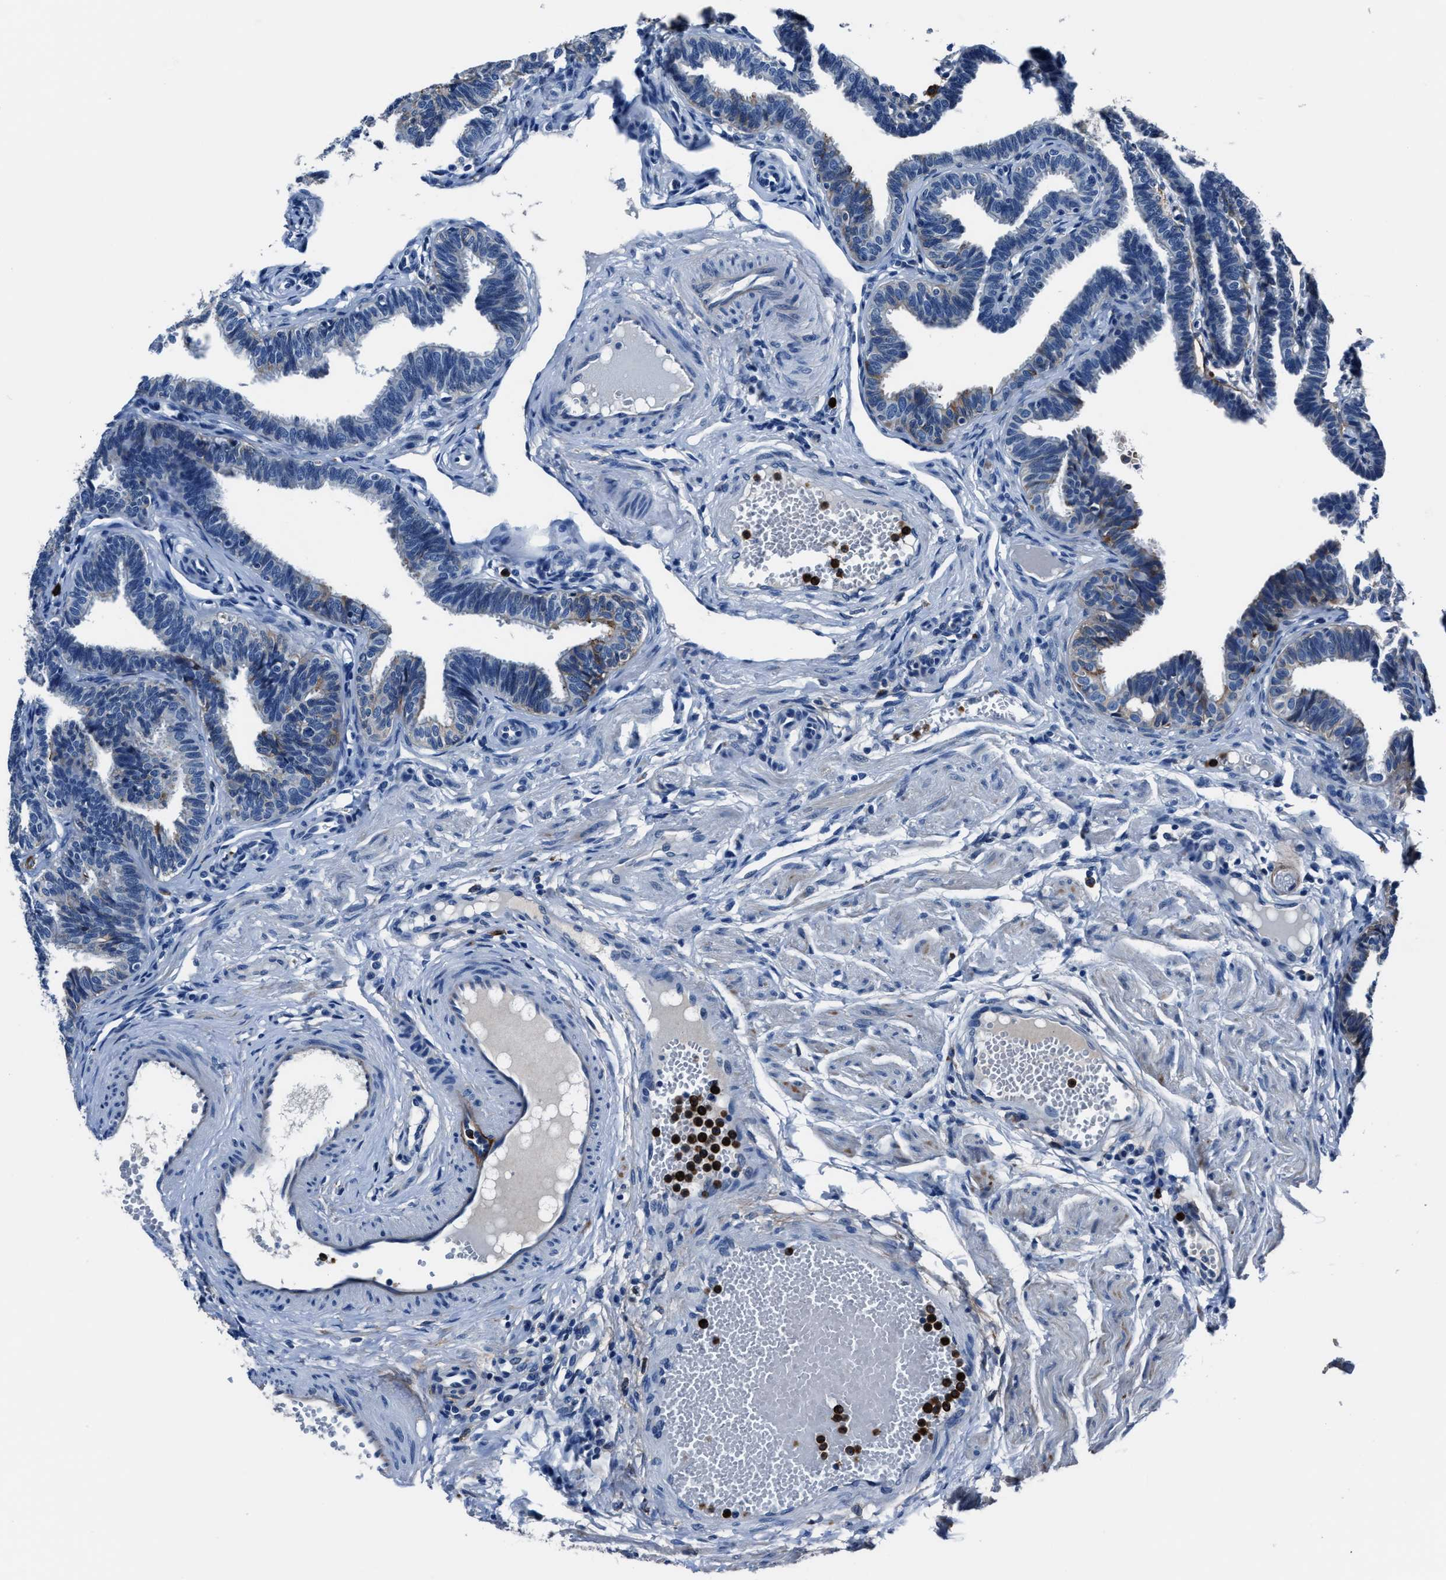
{"staining": {"intensity": "weak", "quantity": "<25%", "location": "cytoplasmic/membranous"}, "tissue": "fallopian tube", "cell_type": "Glandular cells", "image_type": "normal", "snomed": [{"axis": "morphology", "description": "Normal tissue, NOS"}, {"axis": "topography", "description": "Fallopian tube"}, {"axis": "topography", "description": "Ovary"}], "caption": "Immunohistochemistry of unremarkable human fallopian tube displays no positivity in glandular cells.", "gene": "FGL2", "patient": {"sex": "female", "age": 23}}